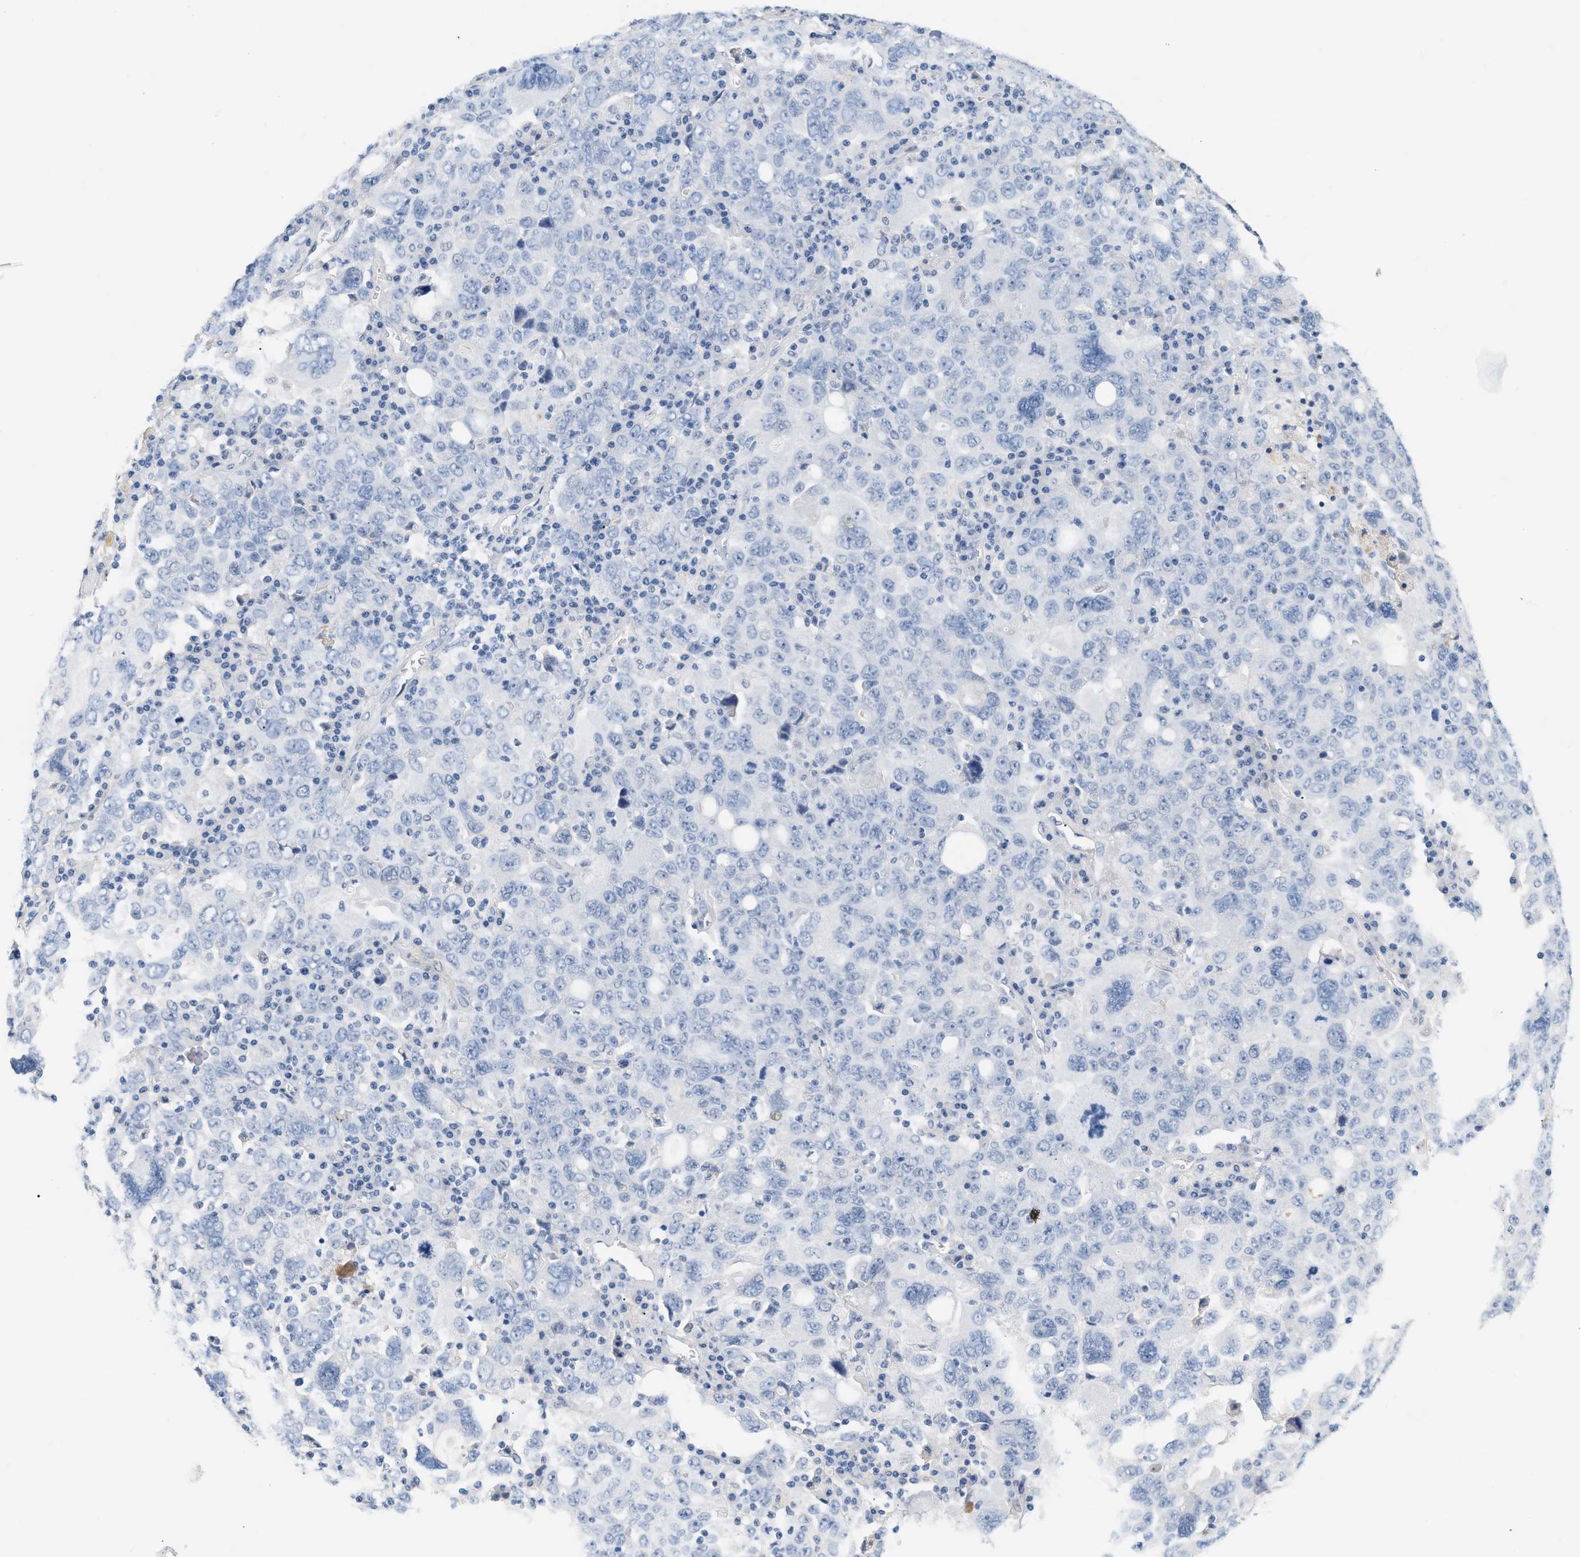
{"staining": {"intensity": "negative", "quantity": "none", "location": "none"}, "tissue": "ovarian cancer", "cell_type": "Tumor cells", "image_type": "cancer", "snomed": [{"axis": "morphology", "description": "Carcinoma, endometroid"}, {"axis": "topography", "description": "Ovary"}], "caption": "This is an immunohistochemistry micrograph of human ovarian cancer. There is no expression in tumor cells.", "gene": "CFH", "patient": {"sex": "female", "age": 62}}